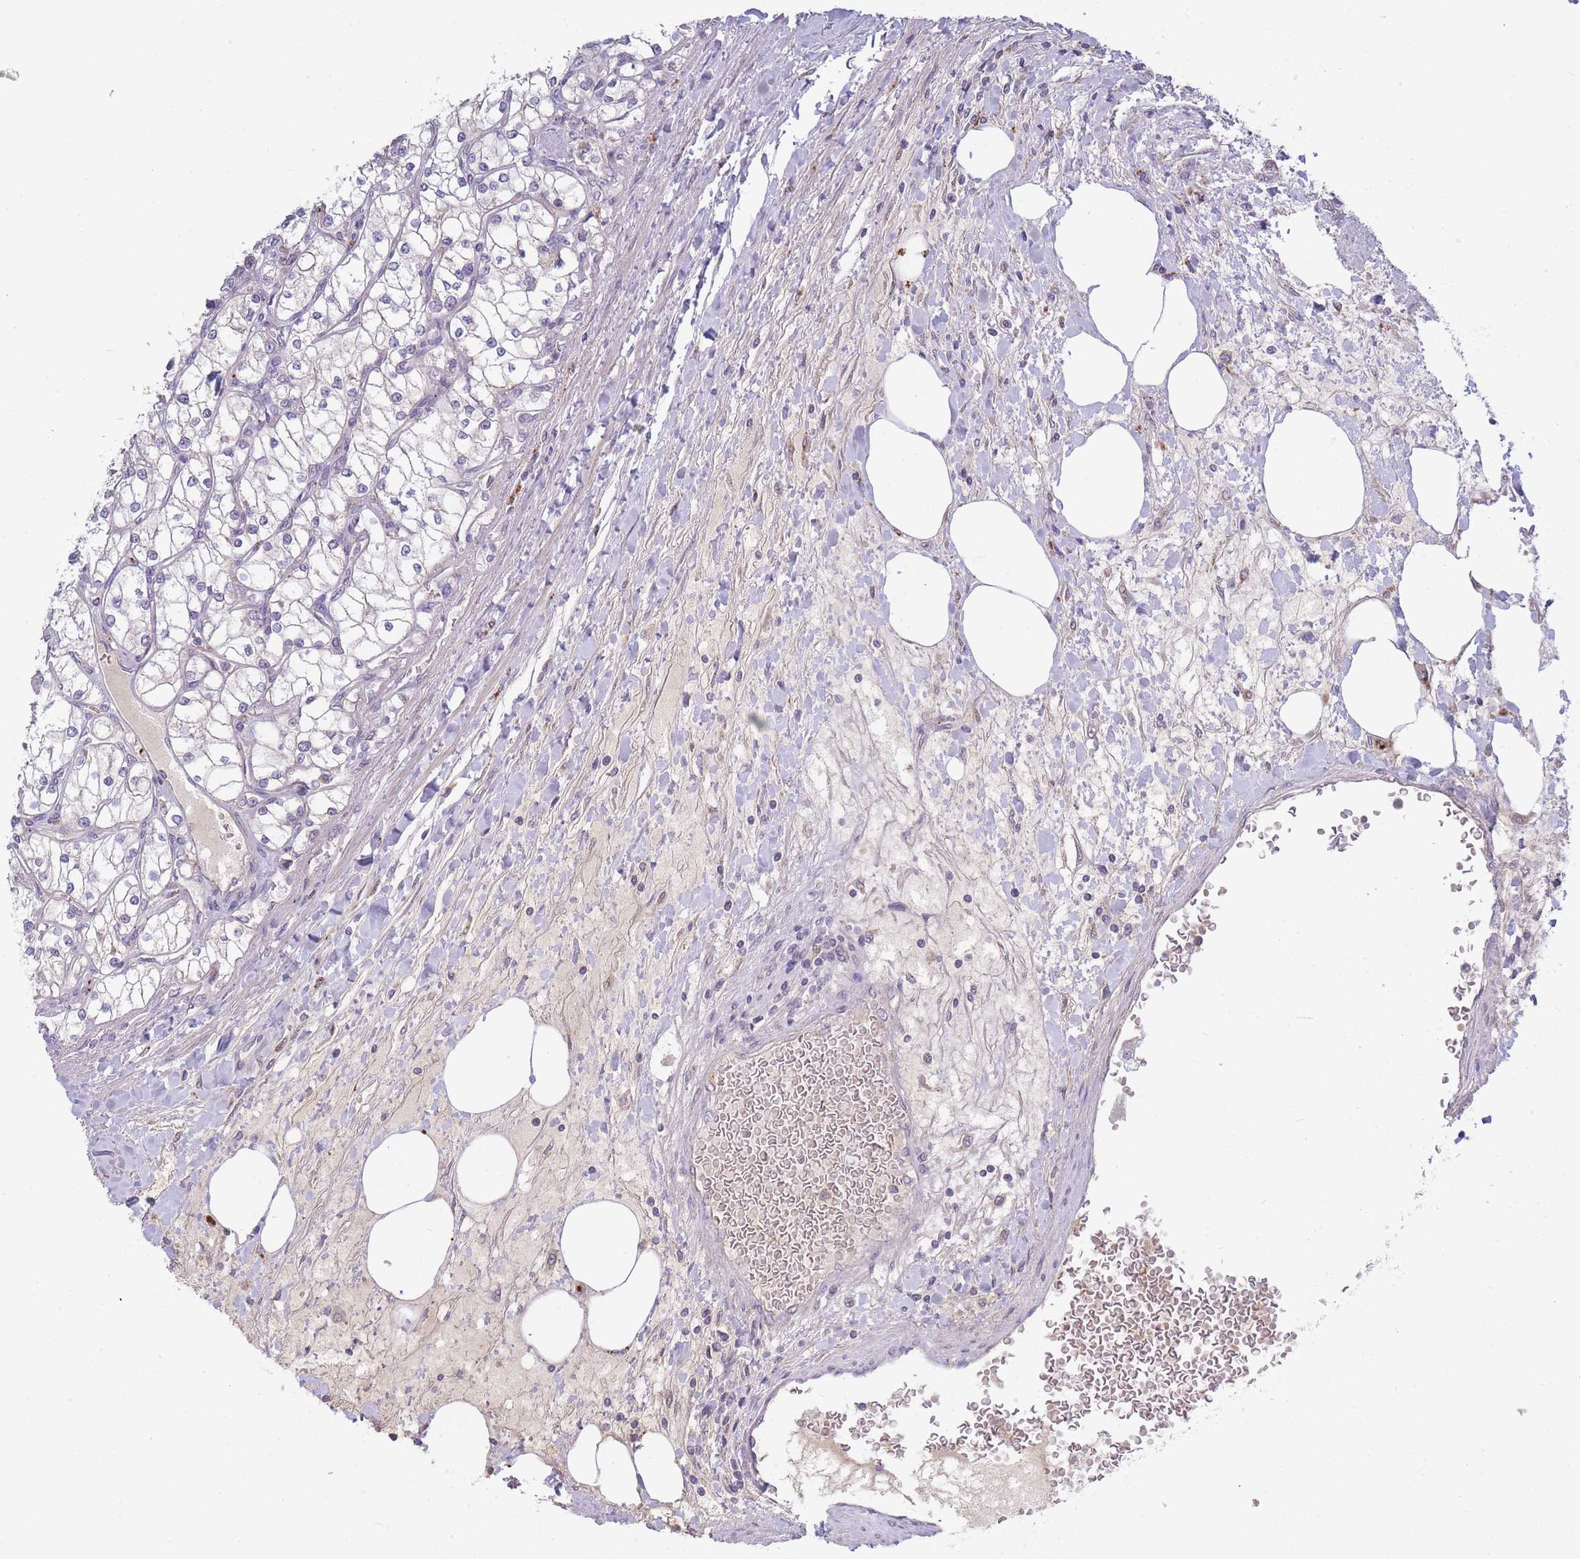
{"staining": {"intensity": "negative", "quantity": "none", "location": "none"}, "tissue": "renal cancer", "cell_type": "Tumor cells", "image_type": "cancer", "snomed": [{"axis": "morphology", "description": "Adenocarcinoma, NOS"}, {"axis": "topography", "description": "Kidney"}], "caption": "High power microscopy photomicrograph of an immunohistochemistry image of adenocarcinoma (renal), revealing no significant positivity in tumor cells.", "gene": "TRIM61", "patient": {"sex": "male", "age": 80}}